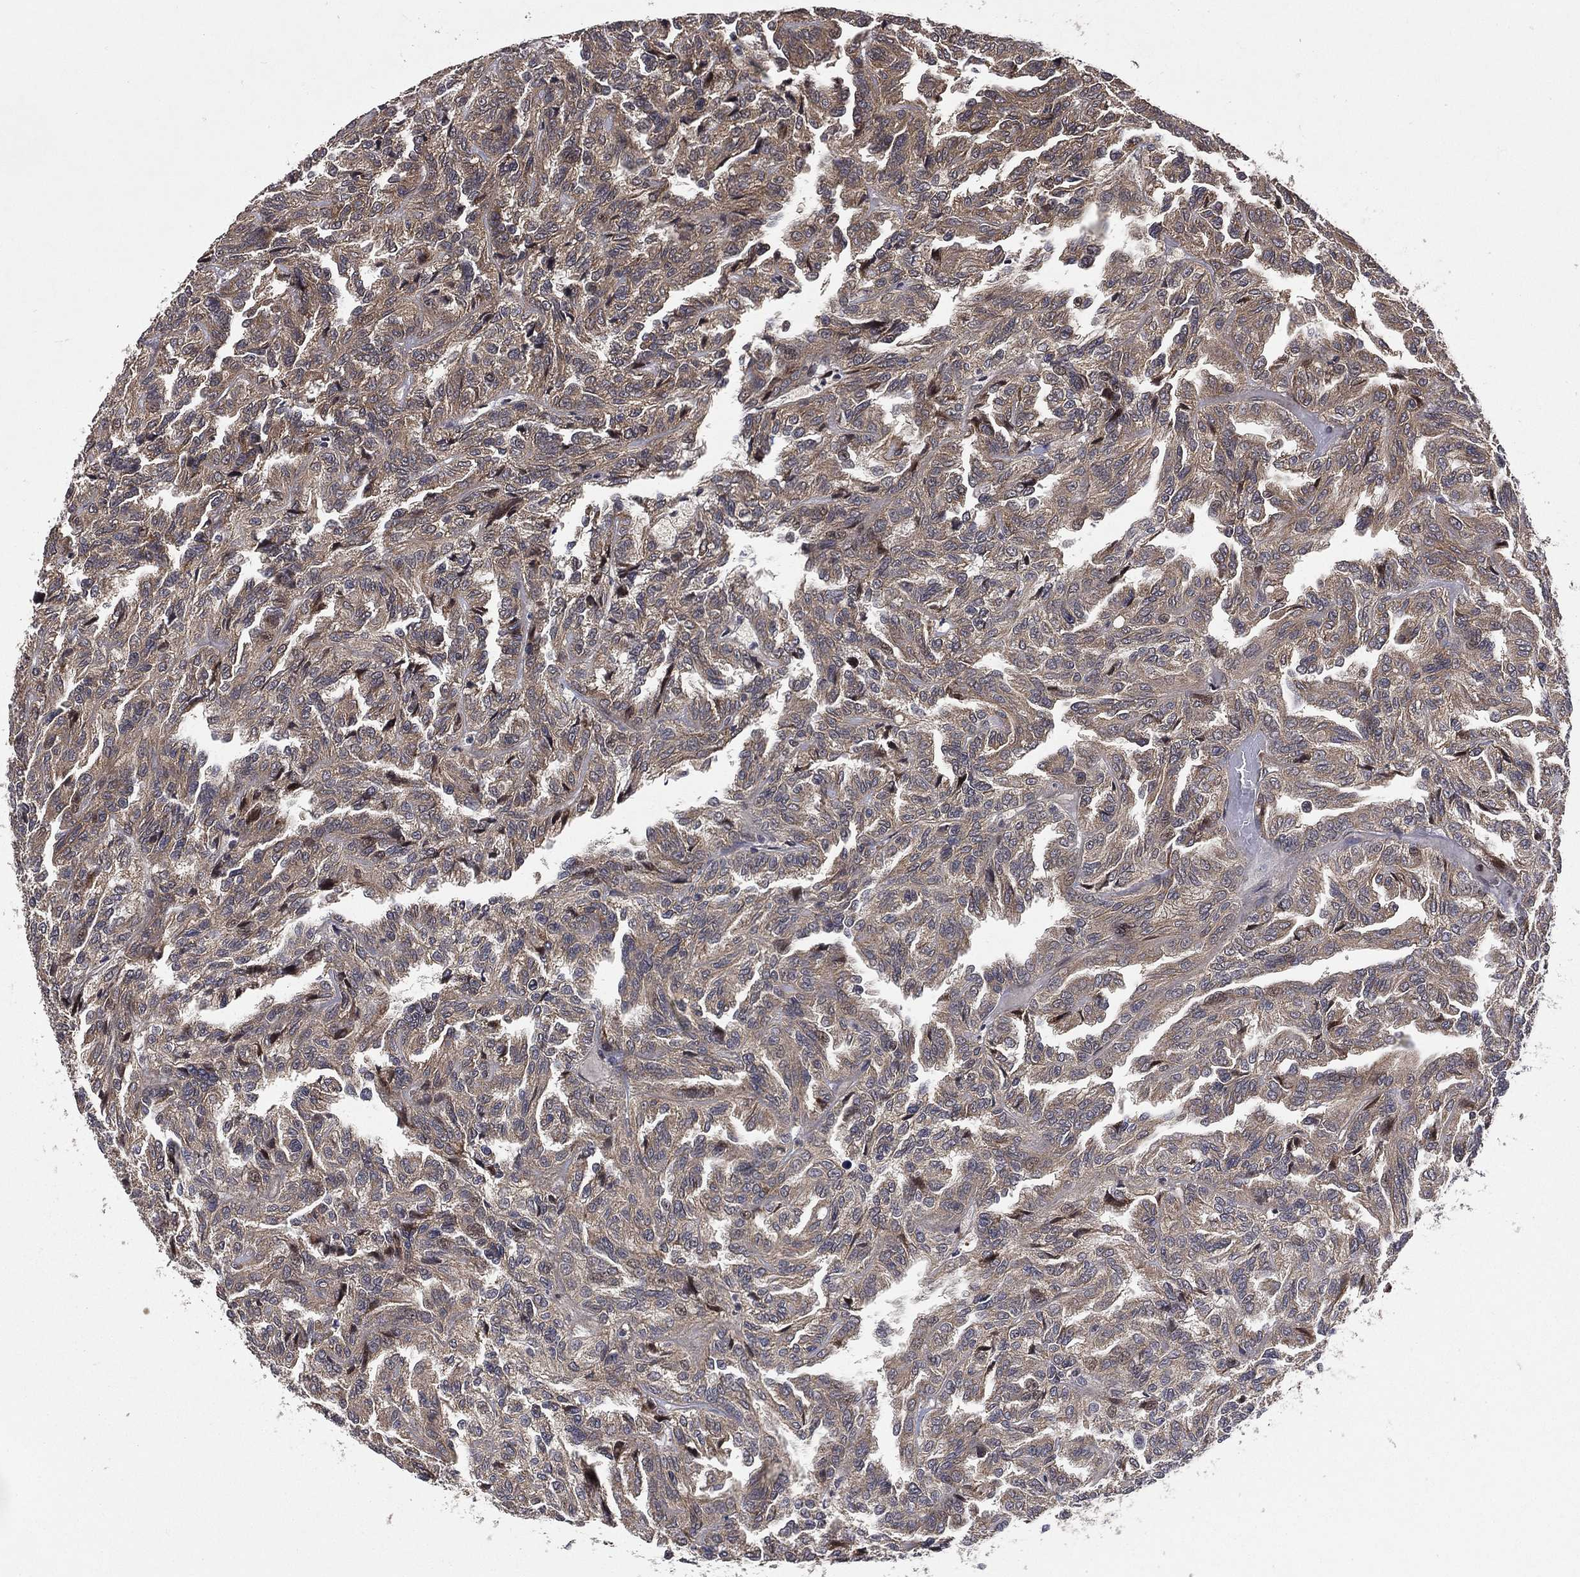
{"staining": {"intensity": "weak", "quantity": ">75%", "location": "cytoplasmic/membranous"}, "tissue": "renal cancer", "cell_type": "Tumor cells", "image_type": "cancer", "snomed": [{"axis": "morphology", "description": "Adenocarcinoma, NOS"}, {"axis": "topography", "description": "Kidney"}], "caption": "There is low levels of weak cytoplasmic/membranous positivity in tumor cells of renal adenocarcinoma, as demonstrated by immunohistochemical staining (brown color).", "gene": "RAB11FIP4", "patient": {"sex": "male", "age": 79}}